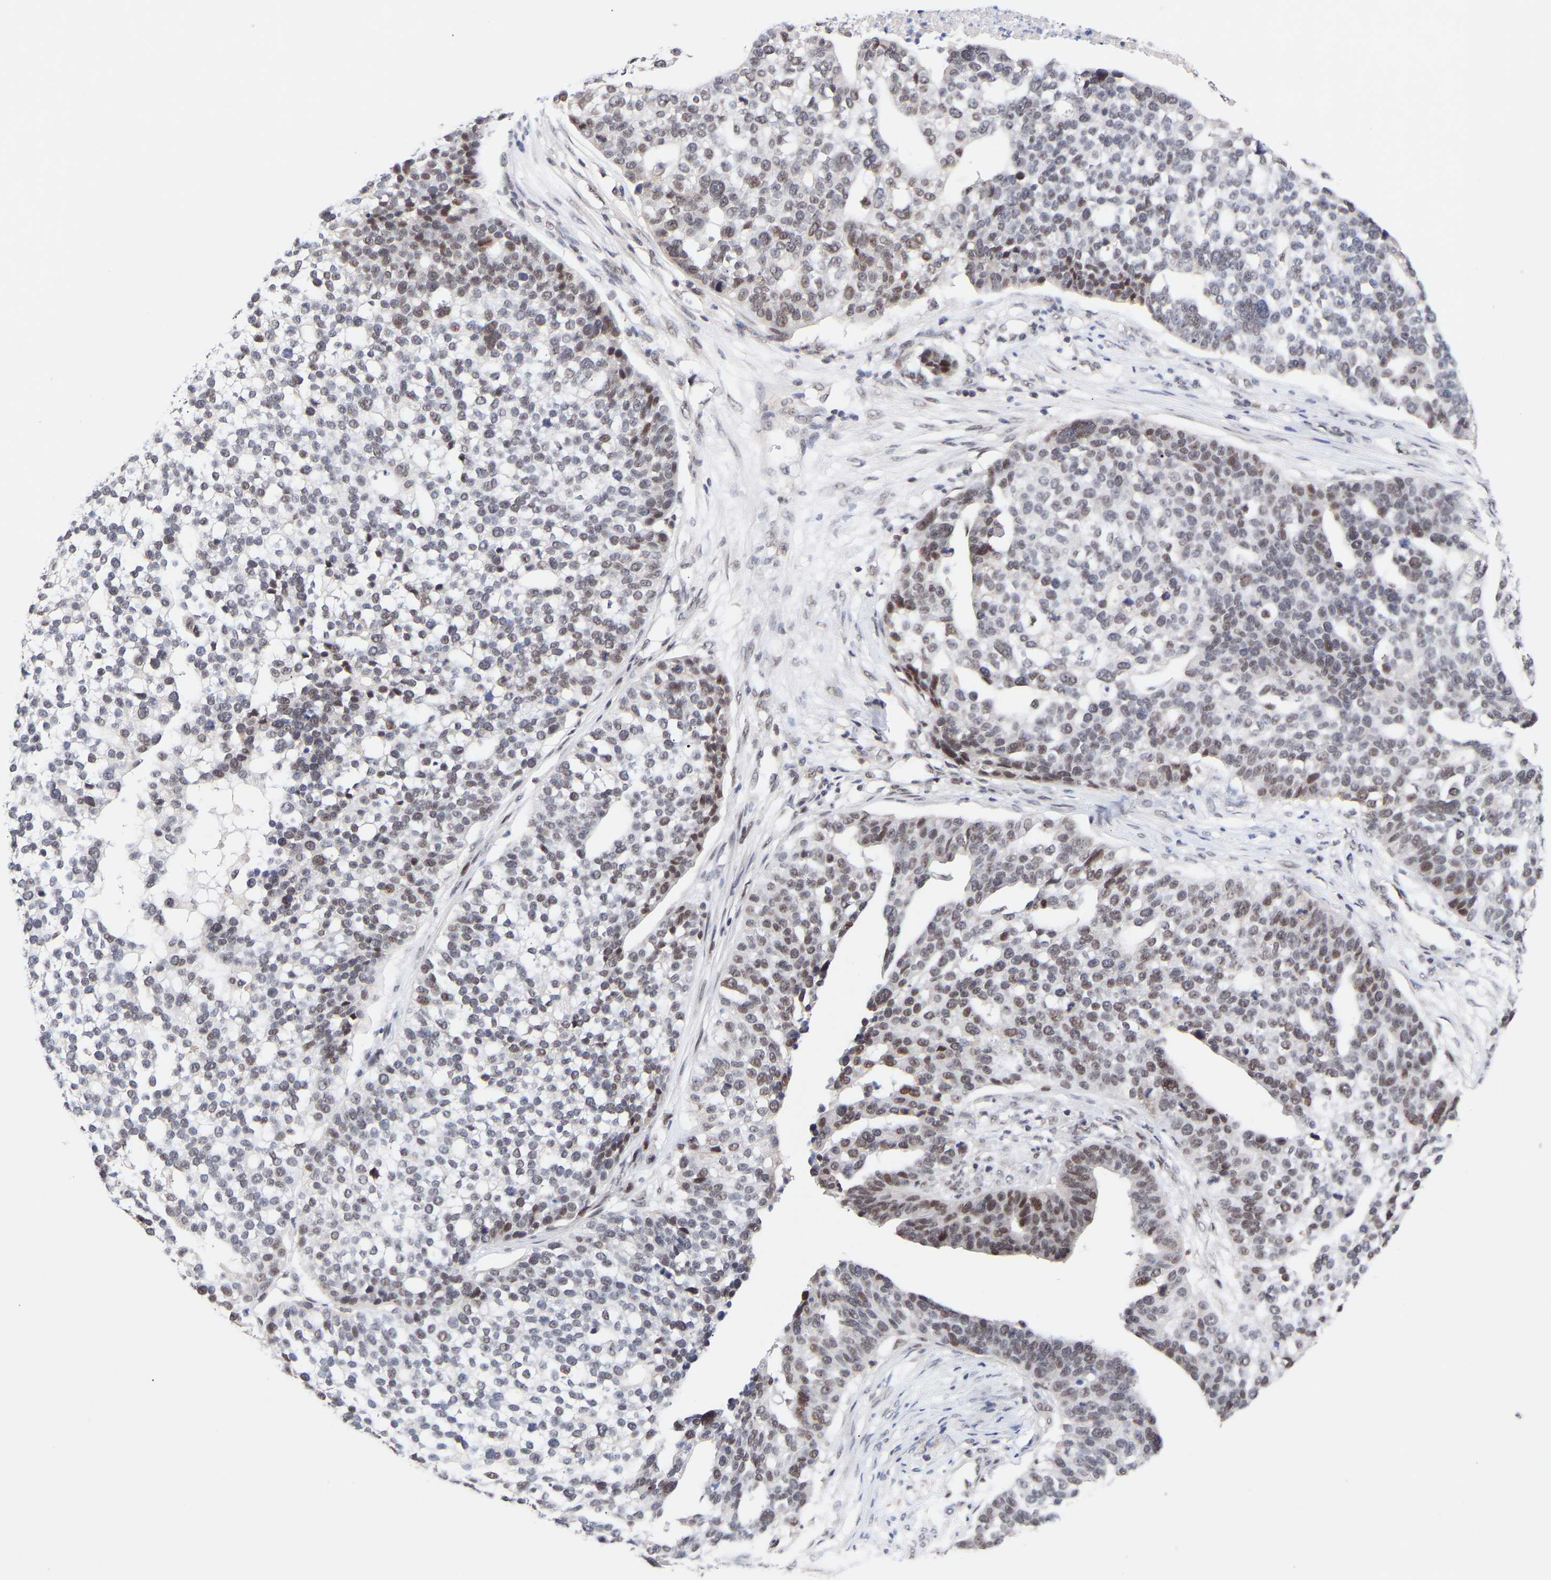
{"staining": {"intensity": "weak", "quantity": "25%-75%", "location": "nuclear"}, "tissue": "ovarian cancer", "cell_type": "Tumor cells", "image_type": "cancer", "snomed": [{"axis": "morphology", "description": "Cystadenocarcinoma, serous, NOS"}, {"axis": "topography", "description": "Ovary"}], "caption": "High-magnification brightfield microscopy of ovarian cancer (serous cystadenocarcinoma) stained with DAB (brown) and counterstained with hematoxylin (blue). tumor cells exhibit weak nuclear expression is present in approximately25%-75% of cells.", "gene": "RBM15", "patient": {"sex": "female", "age": 59}}